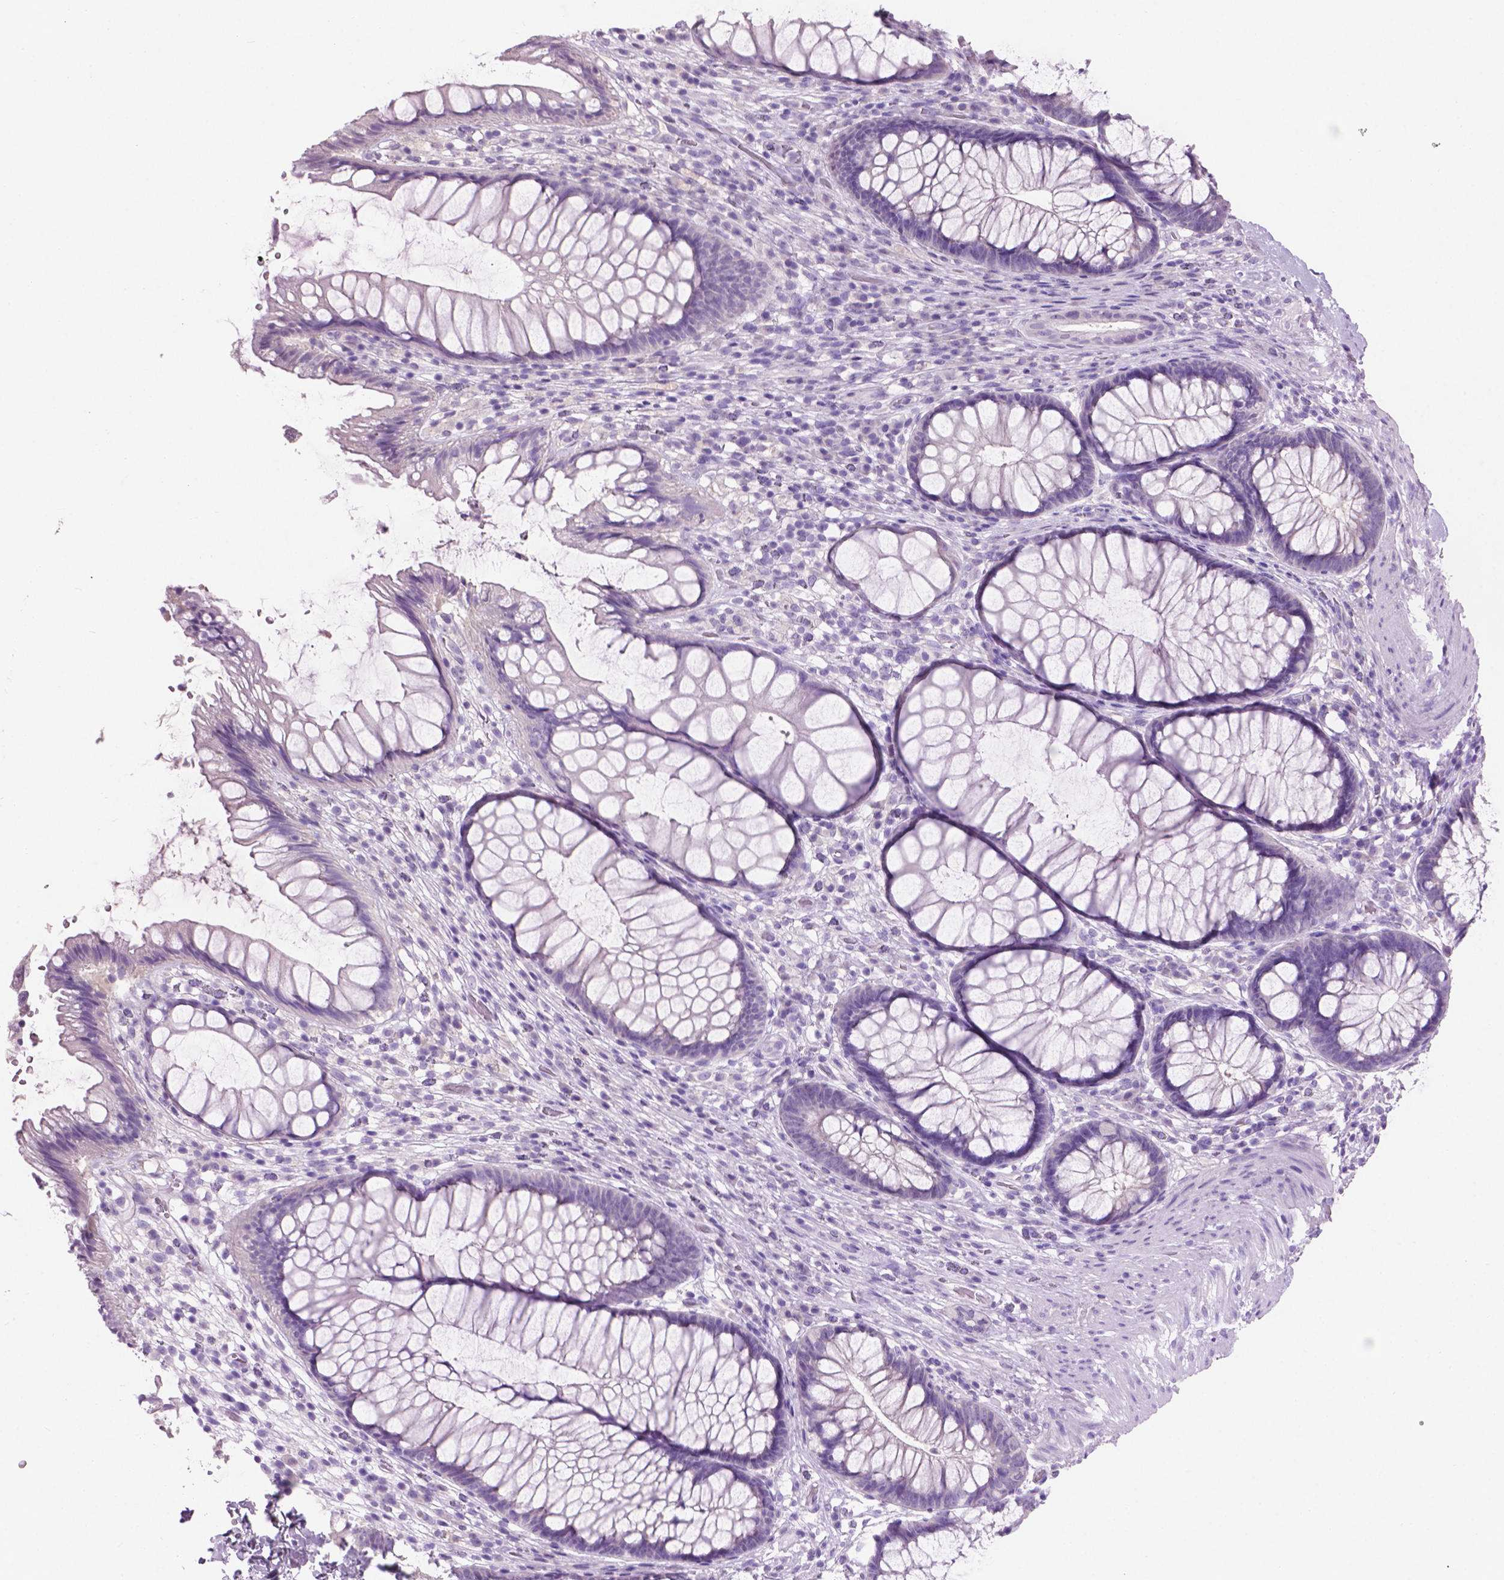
{"staining": {"intensity": "negative", "quantity": "none", "location": "none"}, "tissue": "rectum", "cell_type": "Glandular cells", "image_type": "normal", "snomed": [{"axis": "morphology", "description": "Normal tissue, NOS"}, {"axis": "topography", "description": "Smooth muscle"}, {"axis": "topography", "description": "Rectum"}], "caption": "The micrograph exhibits no significant staining in glandular cells of rectum.", "gene": "CRYBA4", "patient": {"sex": "male", "age": 53}}